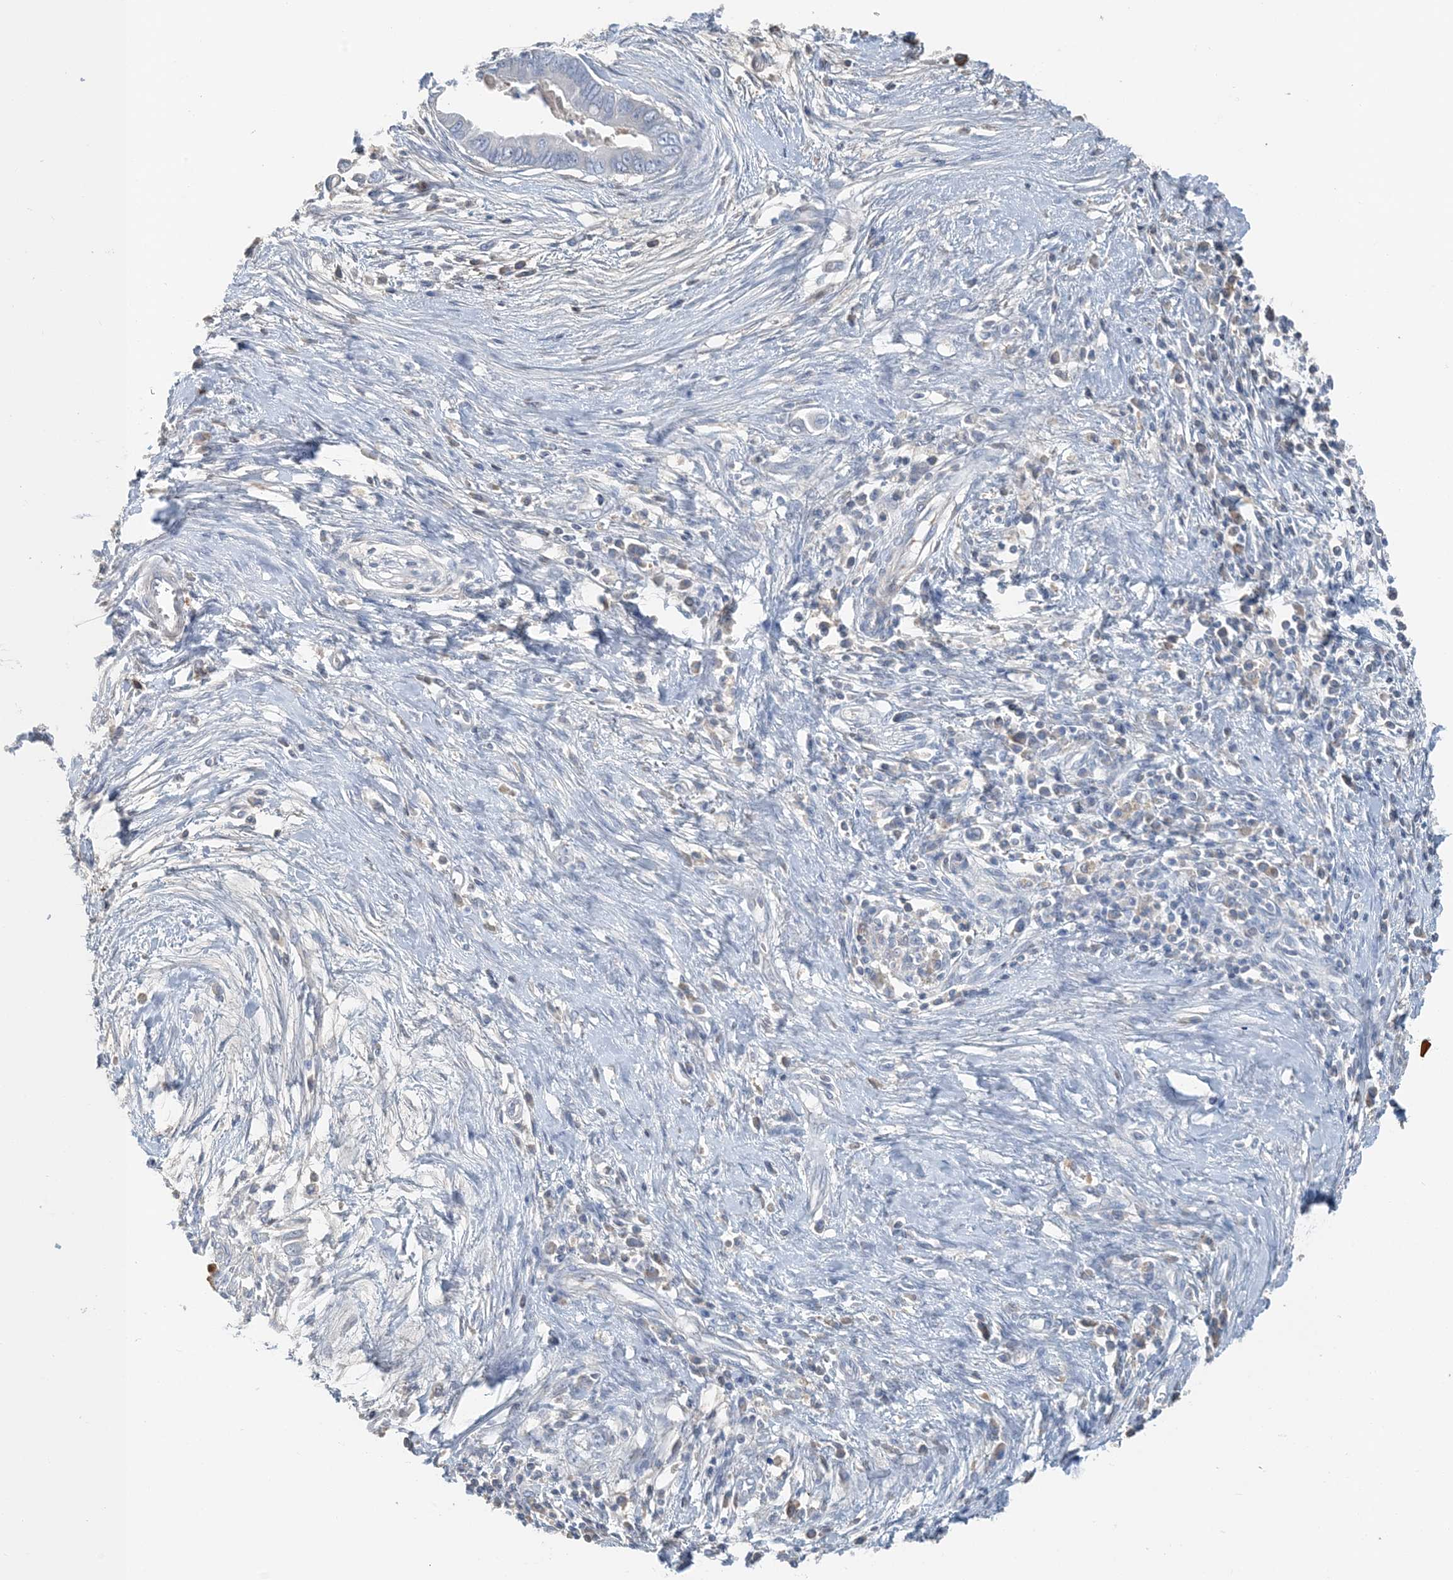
{"staining": {"intensity": "negative", "quantity": "none", "location": "none"}, "tissue": "pancreatic cancer", "cell_type": "Tumor cells", "image_type": "cancer", "snomed": [{"axis": "morphology", "description": "Adenocarcinoma, NOS"}, {"axis": "topography", "description": "Pancreas"}], "caption": "Protein analysis of pancreatic adenocarcinoma displays no significant staining in tumor cells.", "gene": "CTRL", "patient": {"sex": "male", "age": 75}}